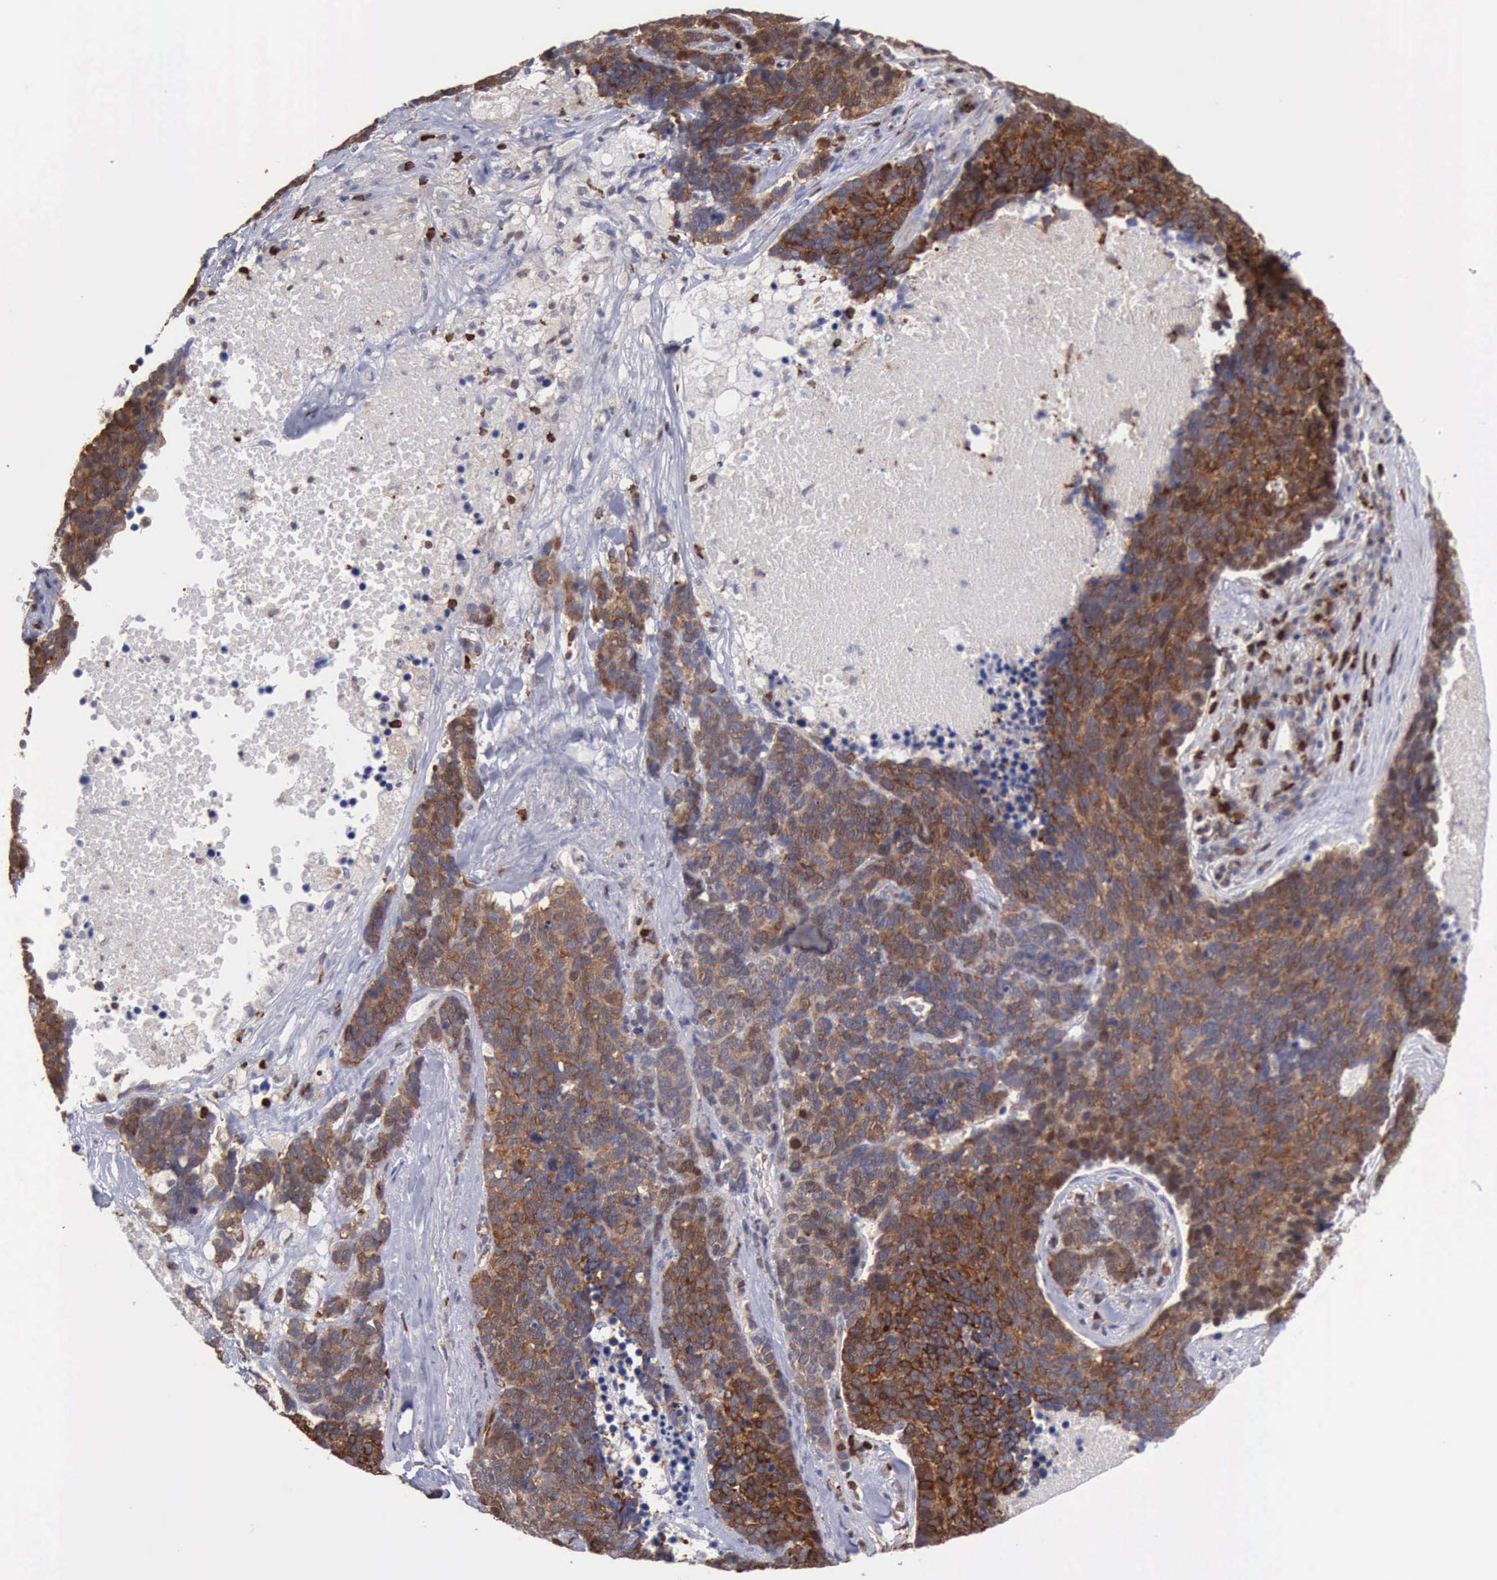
{"staining": {"intensity": "strong", "quantity": ">75%", "location": "cytoplasmic/membranous,nuclear"}, "tissue": "lung cancer", "cell_type": "Tumor cells", "image_type": "cancer", "snomed": [{"axis": "morphology", "description": "Neoplasm, malignant, NOS"}, {"axis": "topography", "description": "Lung"}], "caption": "A high amount of strong cytoplasmic/membranous and nuclear expression is appreciated in about >75% of tumor cells in malignant neoplasm (lung) tissue.", "gene": "PDCD4", "patient": {"sex": "female", "age": 75}}